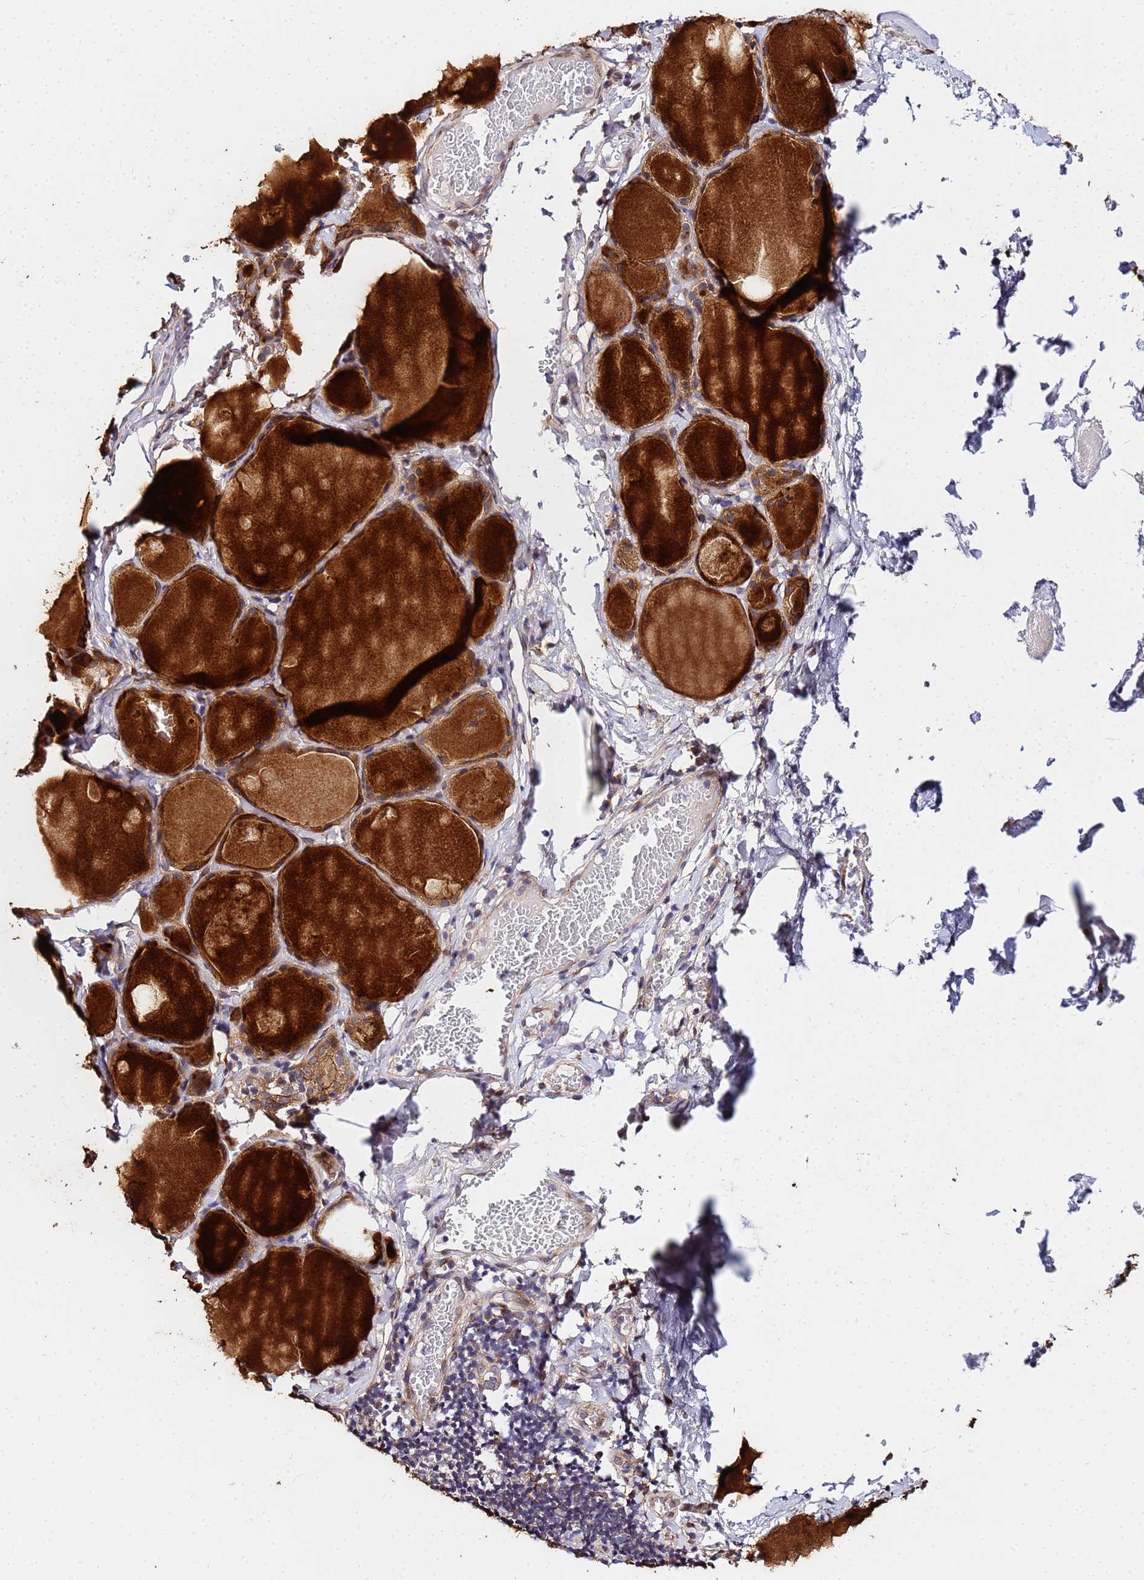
{"staining": {"intensity": "strong", "quantity": ">75%", "location": "cytoplasmic/membranous"}, "tissue": "thyroid gland", "cell_type": "Glandular cells", "image_type": "normal", "snomed": [{"axis": "morphology", "description": "Normal tissue, NOS"}, {"axis": "topography", "description": "Thyroid gland"}], "caption": "The photomicrograph exhibits immunohistochemical staining of benign thyroid gland. There is strong cytoplasmic/membranous staining is appreciated in approximately >75% of glandular cells.", "gene": "UNC93B1", "patient": {"sex": "male", "age": 56}}